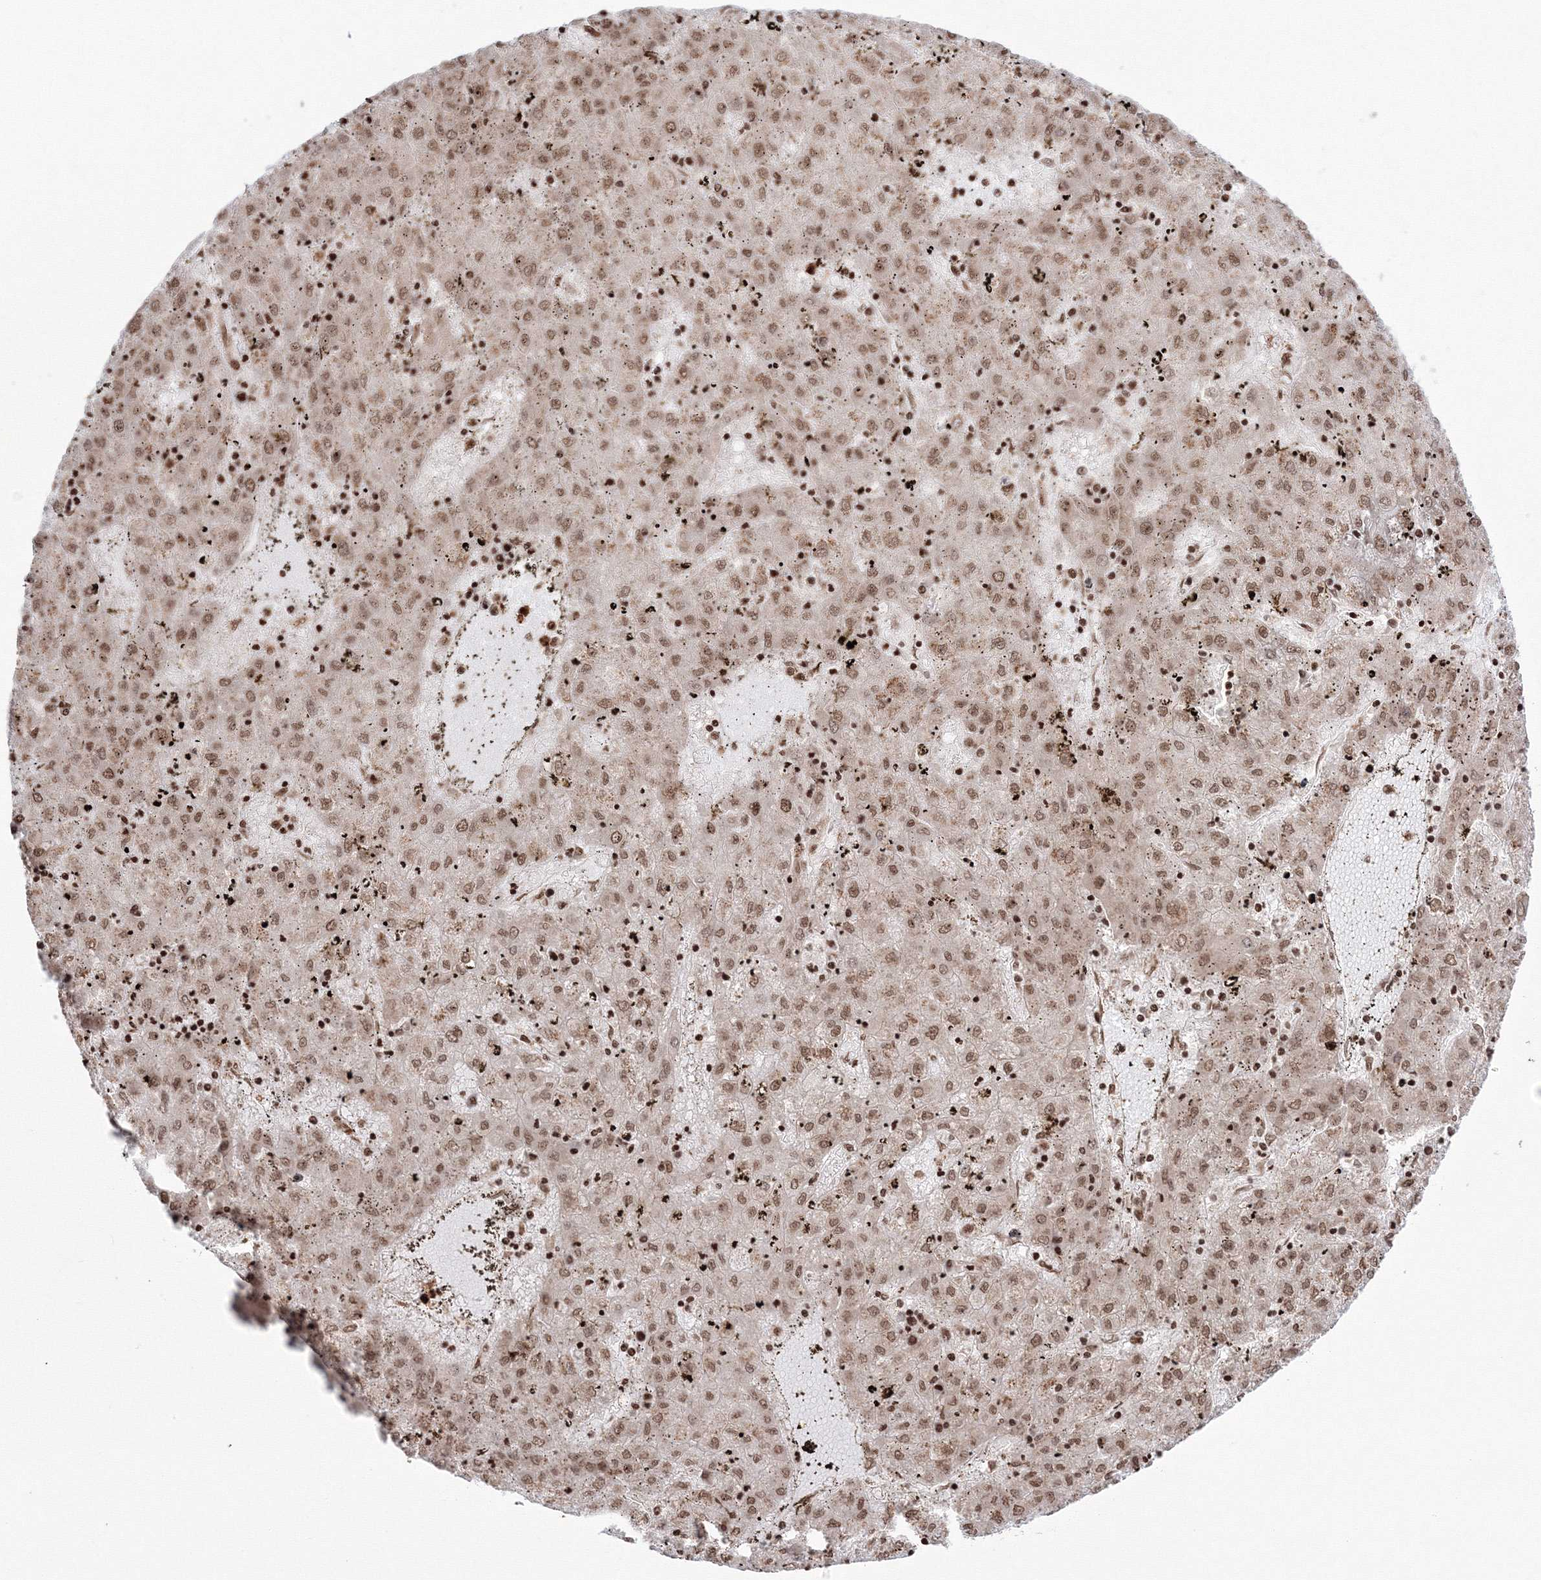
{"staining": {"intensity": "moderate", "quantity": ">75%", "location": "nuclear"}, "tissue": "liver cancer", "cell_type": "Tumor cells", "image_type": "cancer", "snomed": [{"axis": "morphology", "description": "Carcinoma, Hepatocellular, NOS"}, {"axis": "topography", "description": "Liver"}], "caption": "The immunohistochemical stain highlights moderate nuclear staining in tumor cells of liver cancer tissue.", "gene": "KIF20A", "patient": {"sex": "male", "age": 72}}